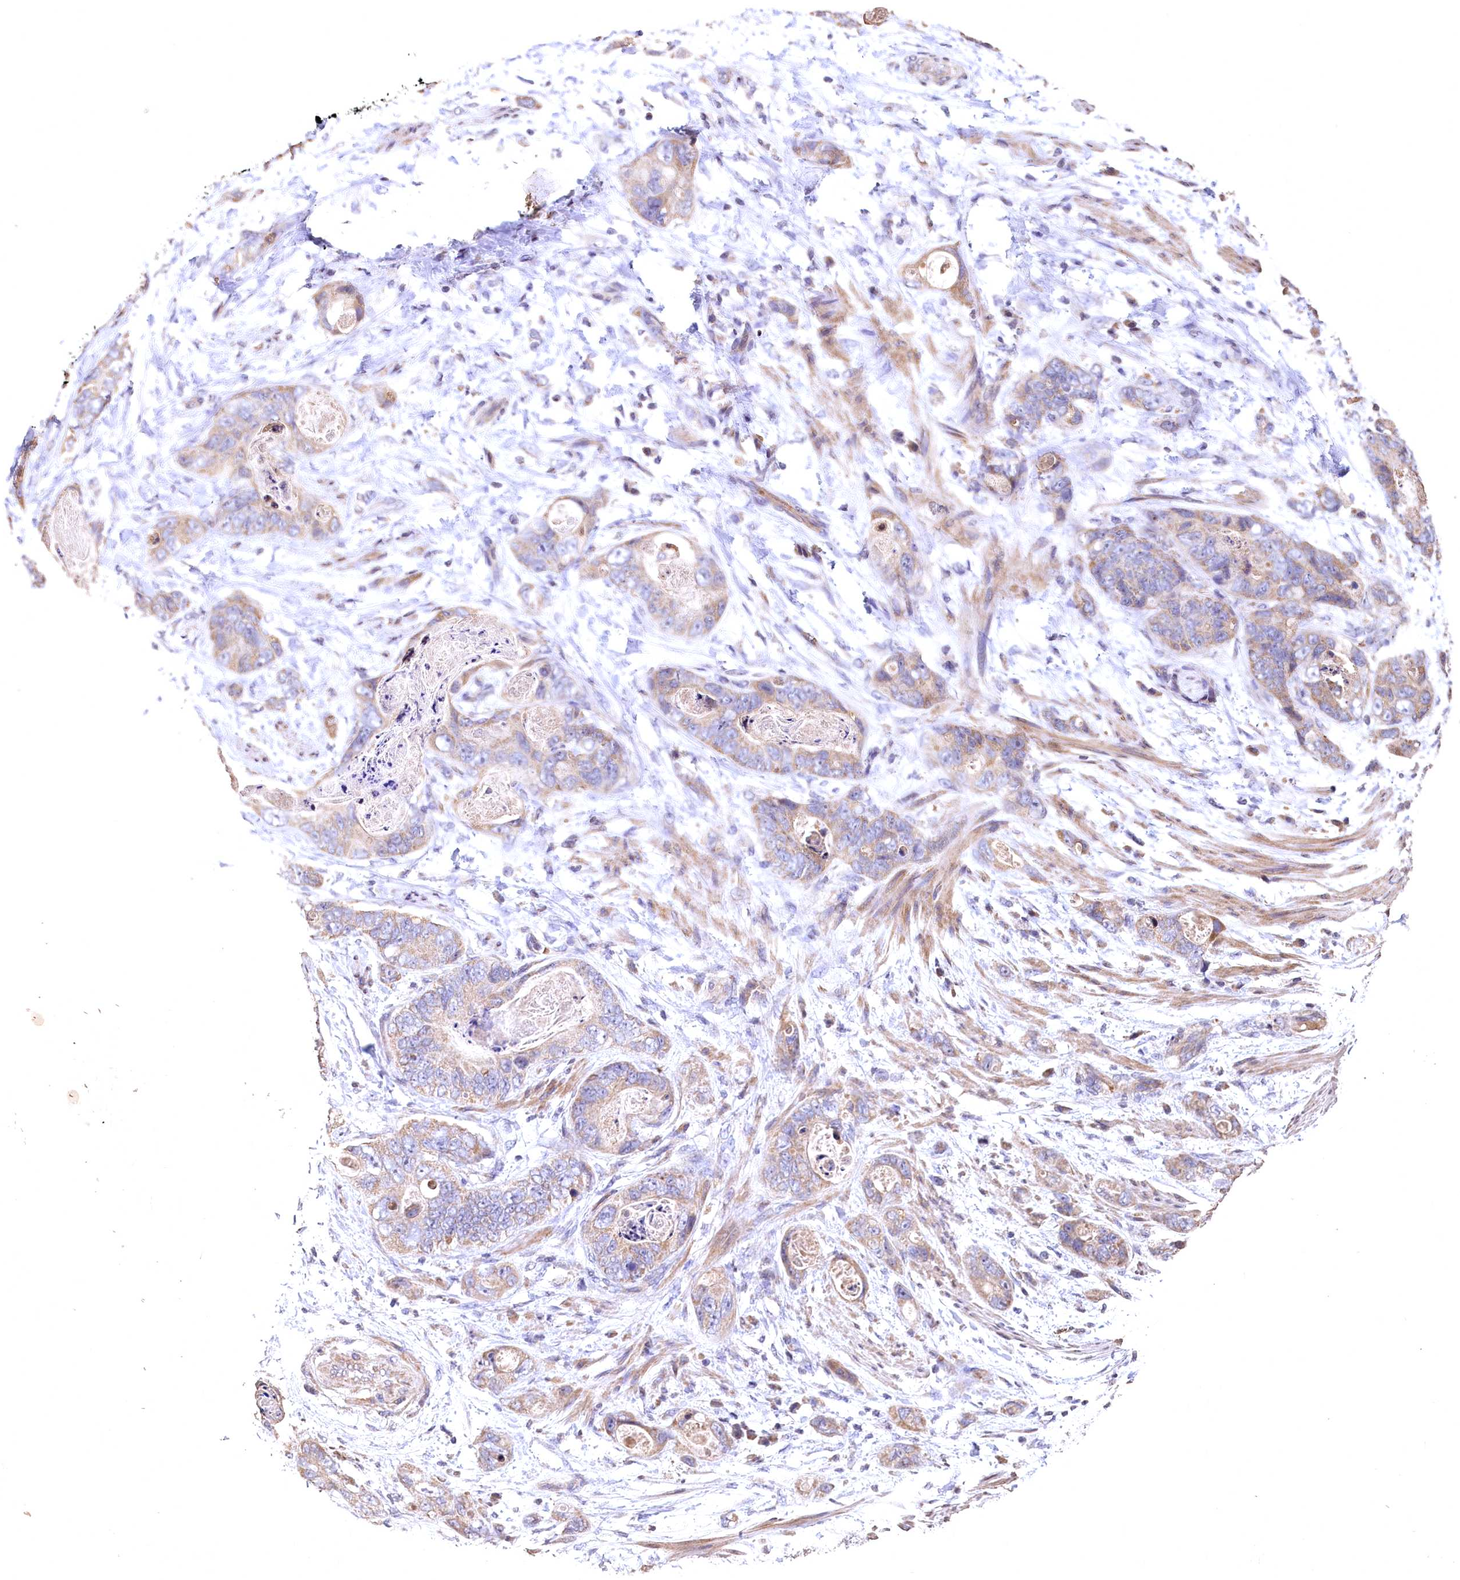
{"staining": {"intensity": "weak", "quantity": "25%-75%", "location": "cytoplasmic/membranous"}, "tissue": "stomach cancer", "cell_type": "Tumor cells", "image_type": "cancer", "snomed": [{"axis": "morphology", "description": "Adenocarcinoma, NOS"}, {"axis": "topography", "description": "Stomach"}], "caption": "Adenocarcinoma (stomach) tissue reveals weak cytoplasmic/membranous expression in approximately 25%-75% of tumor cells", "gene": "SPTA1", "patient": {"sex": "female", "age": 89}}